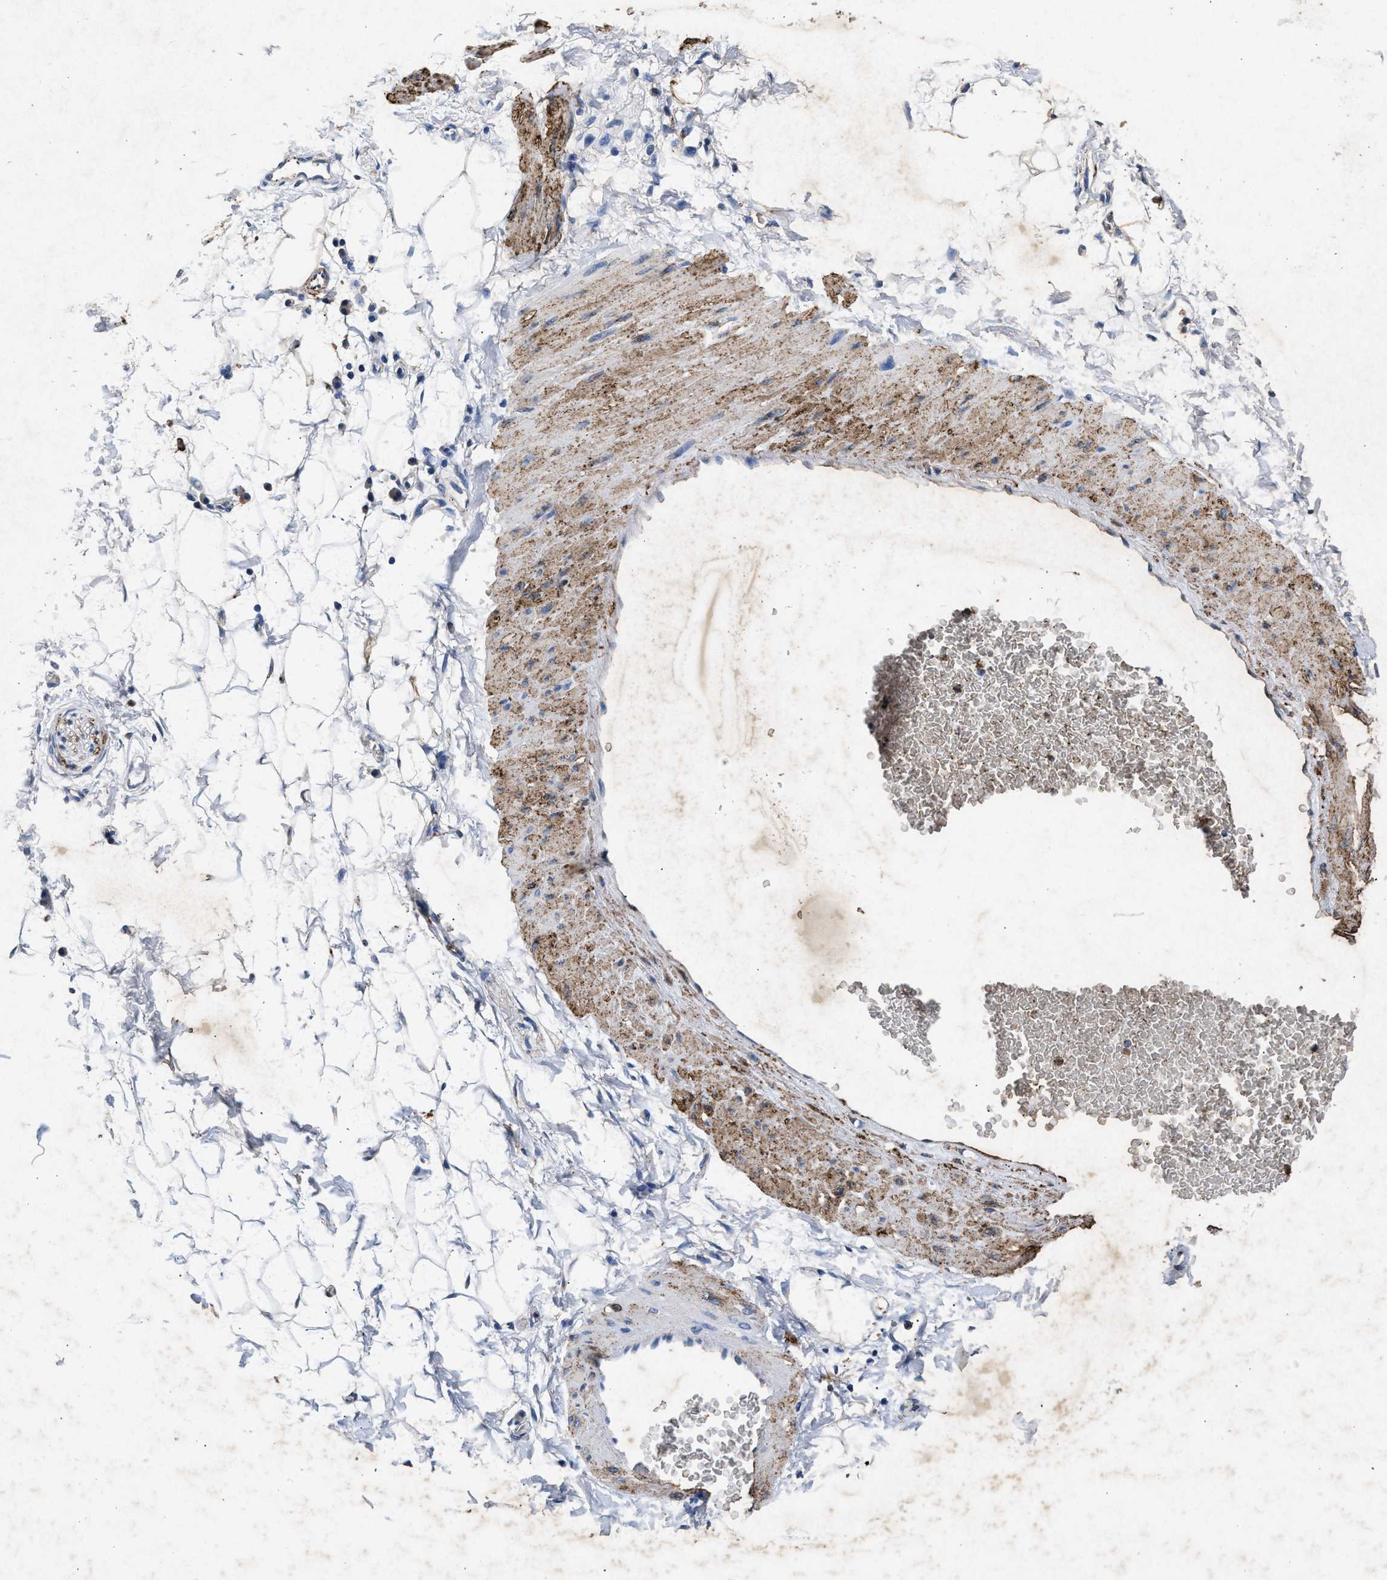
{"staining": {"intensity": "moderate", "quantity": ">75%", "location": "cytoplasmic/membranous"}, "tissue": "adipose tissue", "cell_type": "Adipocytes", "image_type": "normal", "snomed": [{"axis": "morphology", "description": "Normal tissue, NOS"}, {"axis": "topography", "description": "Soft tissue"}], "caption": "Immunohistochemical staining of benign adipose tissue displays medium levels of moderate cytoplasmic/membranous positivity in about >75% of adipocytes. (DAB IHC with brightfield microscopy, high magnification).", "gene": "LTB4R2", "patient": {"sex": "male", "age": 72}}